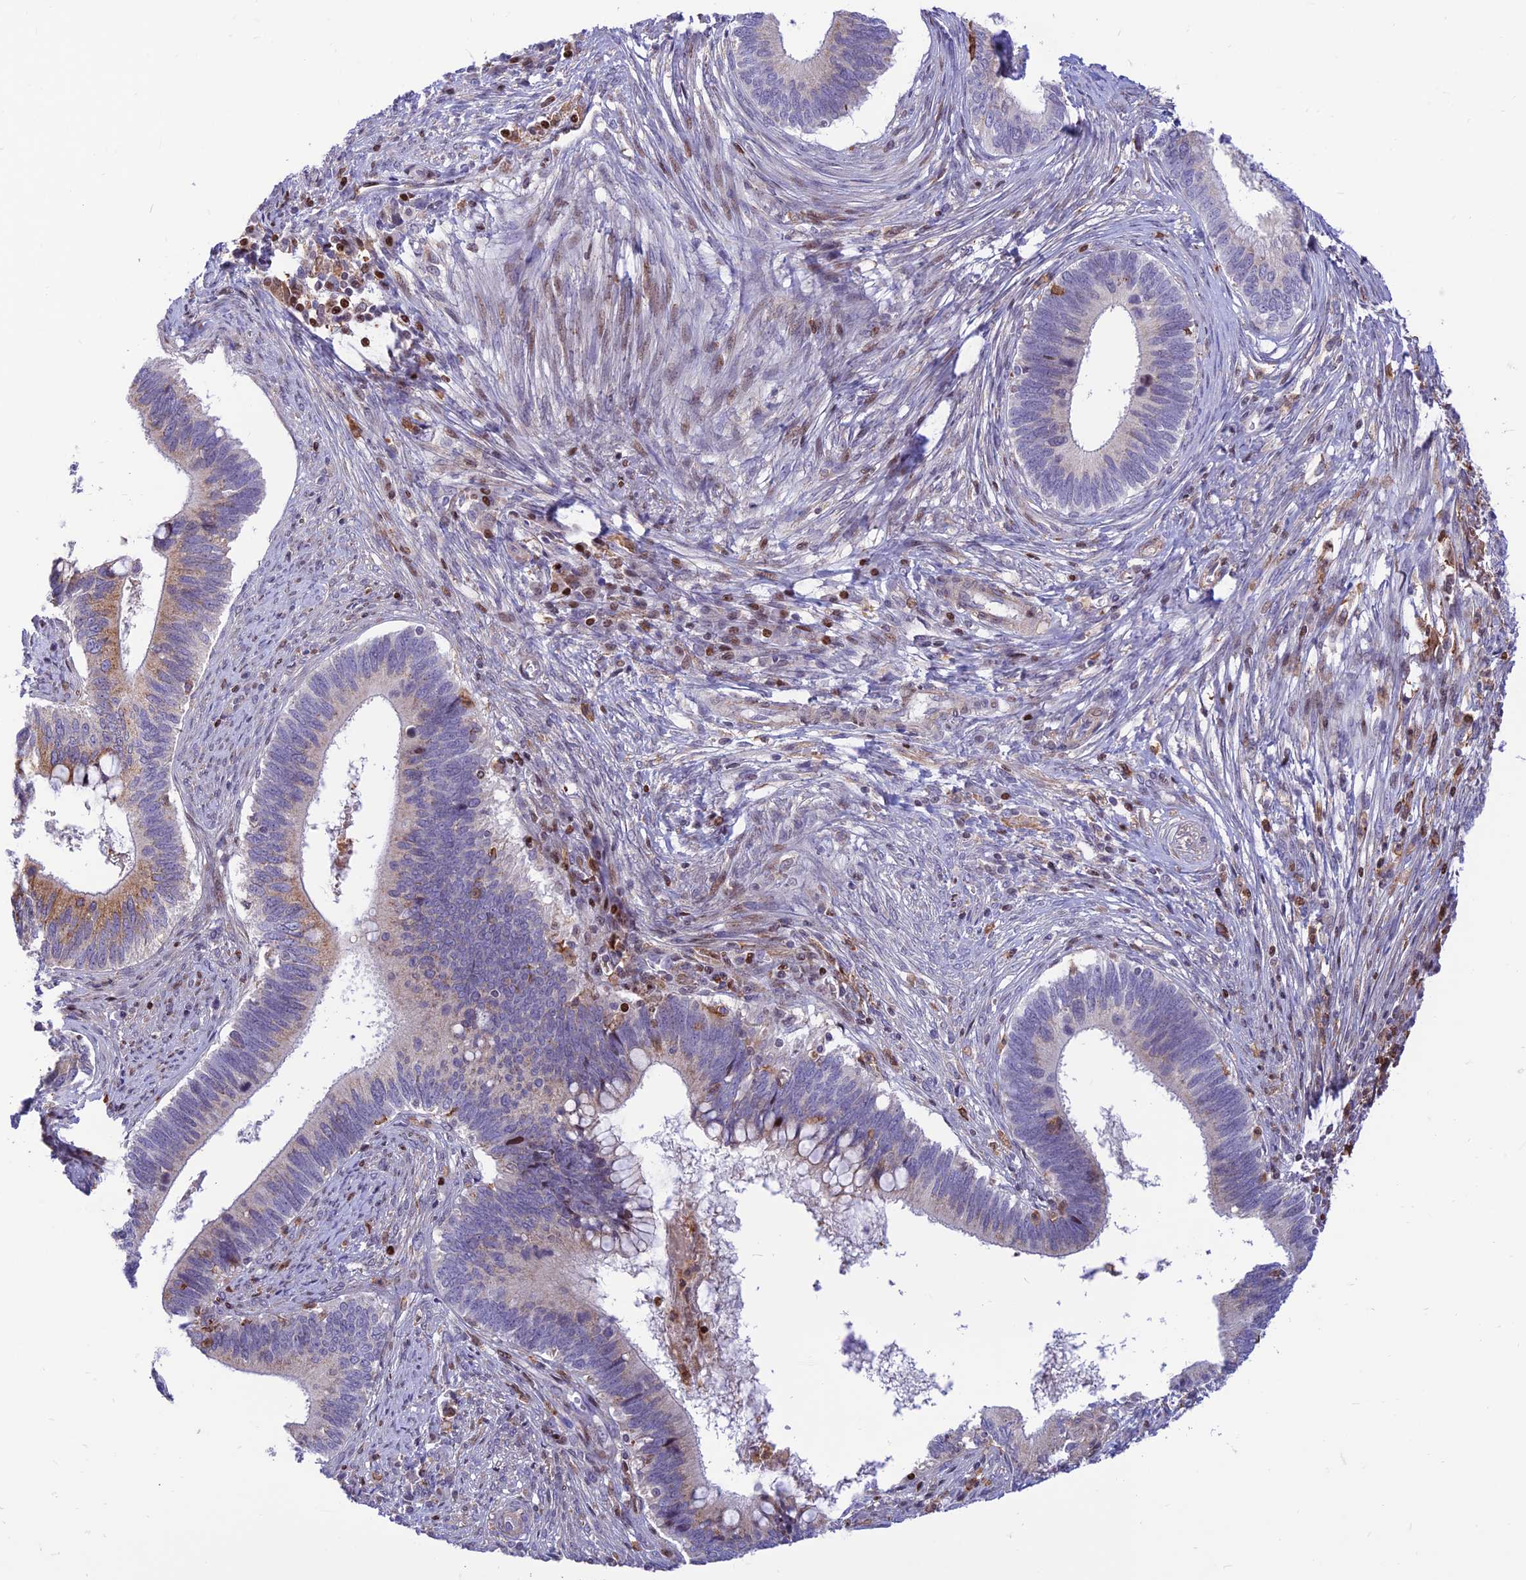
{"staining": {"intensity": "moderate", "quantity": "<25%", "location": "cytoplasmic/membranous"}, "tissue": "cervical cancer", "cell_type": "Tumor cells", "image_type": "cancer", "snomed": [{"axis": "morphology", "description": "Adenocarcinoma, NOS"}, {"axis": "topography", "description": "Cervix"}], "caption": "The photomicrograph shows immunohistochemical staining of cervical cancer (adenocarcinoma). There is moderate cytoplasmic/membranous expression is identified in about <25% of tumor cells. (Stains: DAB (3,3'-diaminobenzidine) in brown, nuclei in blue, Microscopy: brightfield microscopy at high magnification).", "gene": "FAM186B", "patient": {"sex": "female", "age": 42}}